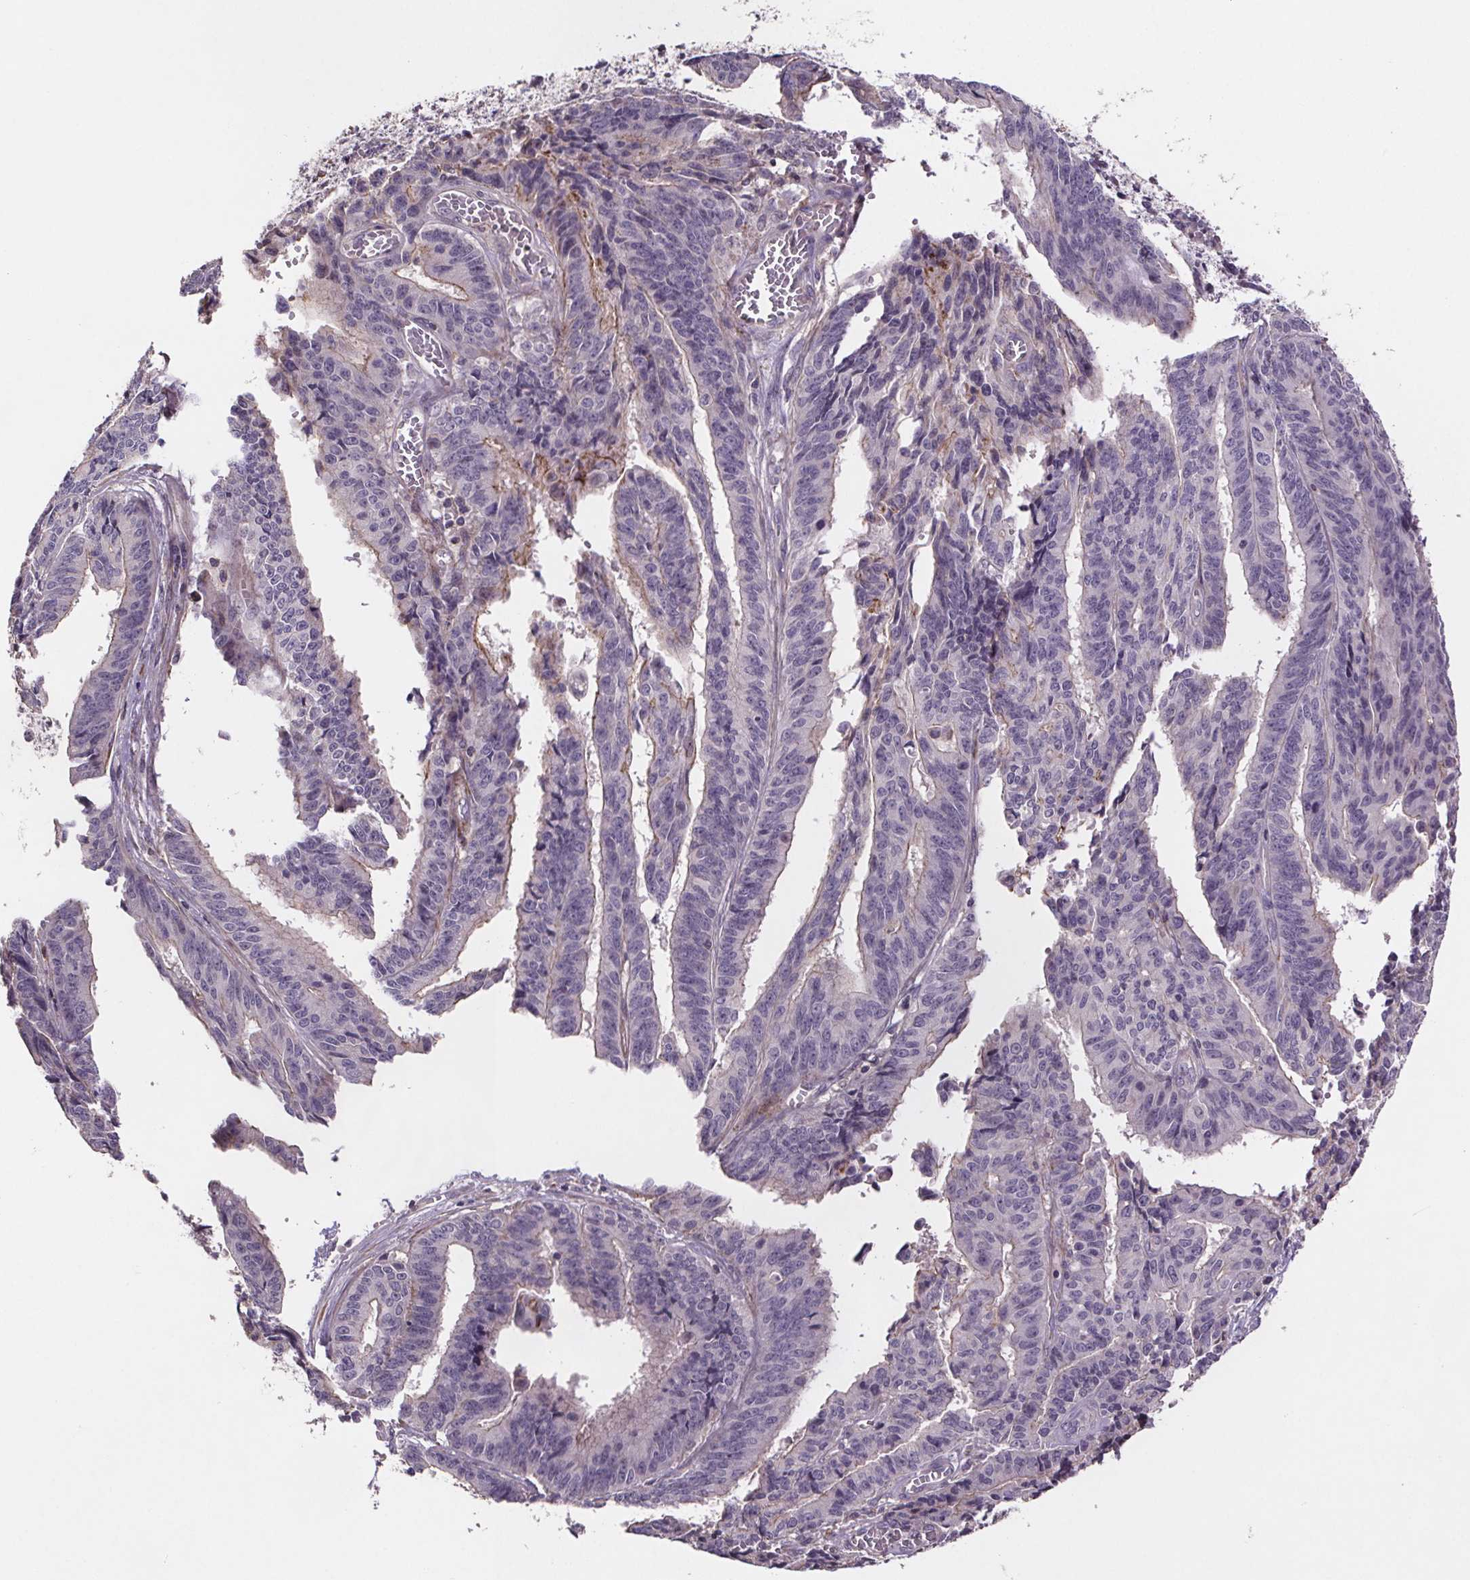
{"staining": {"intensity": "negative", "quantity": "none", "location": "none"}, "tissue": "endometrial cancer", "cell_type": "Tumor cells", "image_type": "cancer", "snomed": [{"axis": "morphology", "description": "Adenocarcinoma, NOS"}, {"axis": "topography", "description": "Endometrium"}], "caption": "High power microscopy photomicrograph of an immunohistochemistry micrograph of adenocarcinoma (endometrial), revealing no significant positivity in tumor cells. The staining is performed using DAB (3,3'-diaminobenzidine) brown chromogen with nuclei counter-stained in using hematoxylin.", "gene": "CLN3", "patient": {"sex": "female", "age": 65}}